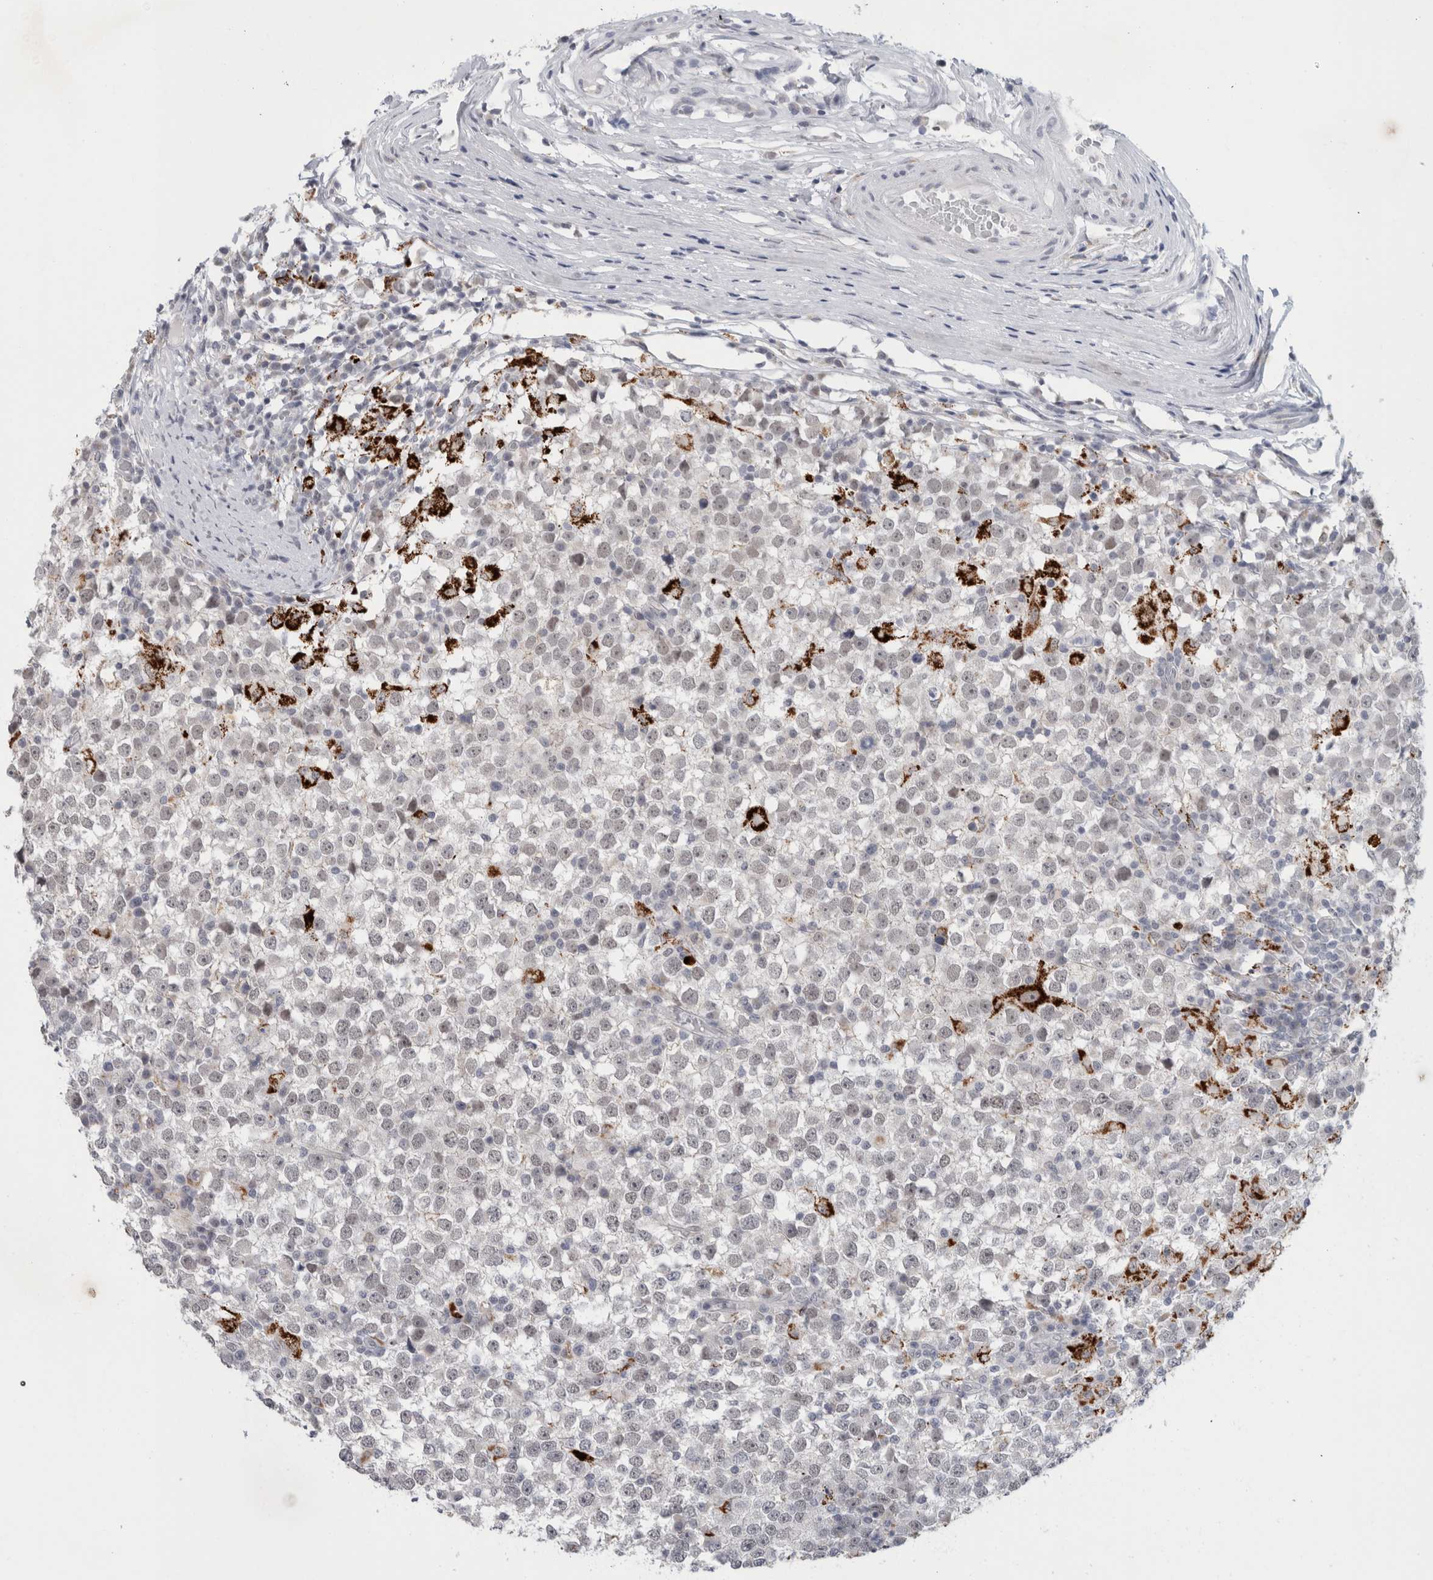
{"staining": {"intensity": "negative", "quantity": "none", "location": "none"}, "tissue": "testis cancer", "cell_type": "Tumor cells", "image_type": "cancer", "snomed": [{"axis": "morphology", "description": "Seminoma, NOS"}, {"axis": "topography", "description": "Testis"}], "caption": "IHC of seminoma (testis) reveals no expression in tumor cells. The staining was performed using DAB to visualize the protein expression in brown, while the nuclei were stained in blue with hematoxylin (Magnification: 20x).", "gene": "NIPA1", "patient": {"sex": "male", "age": 65}}